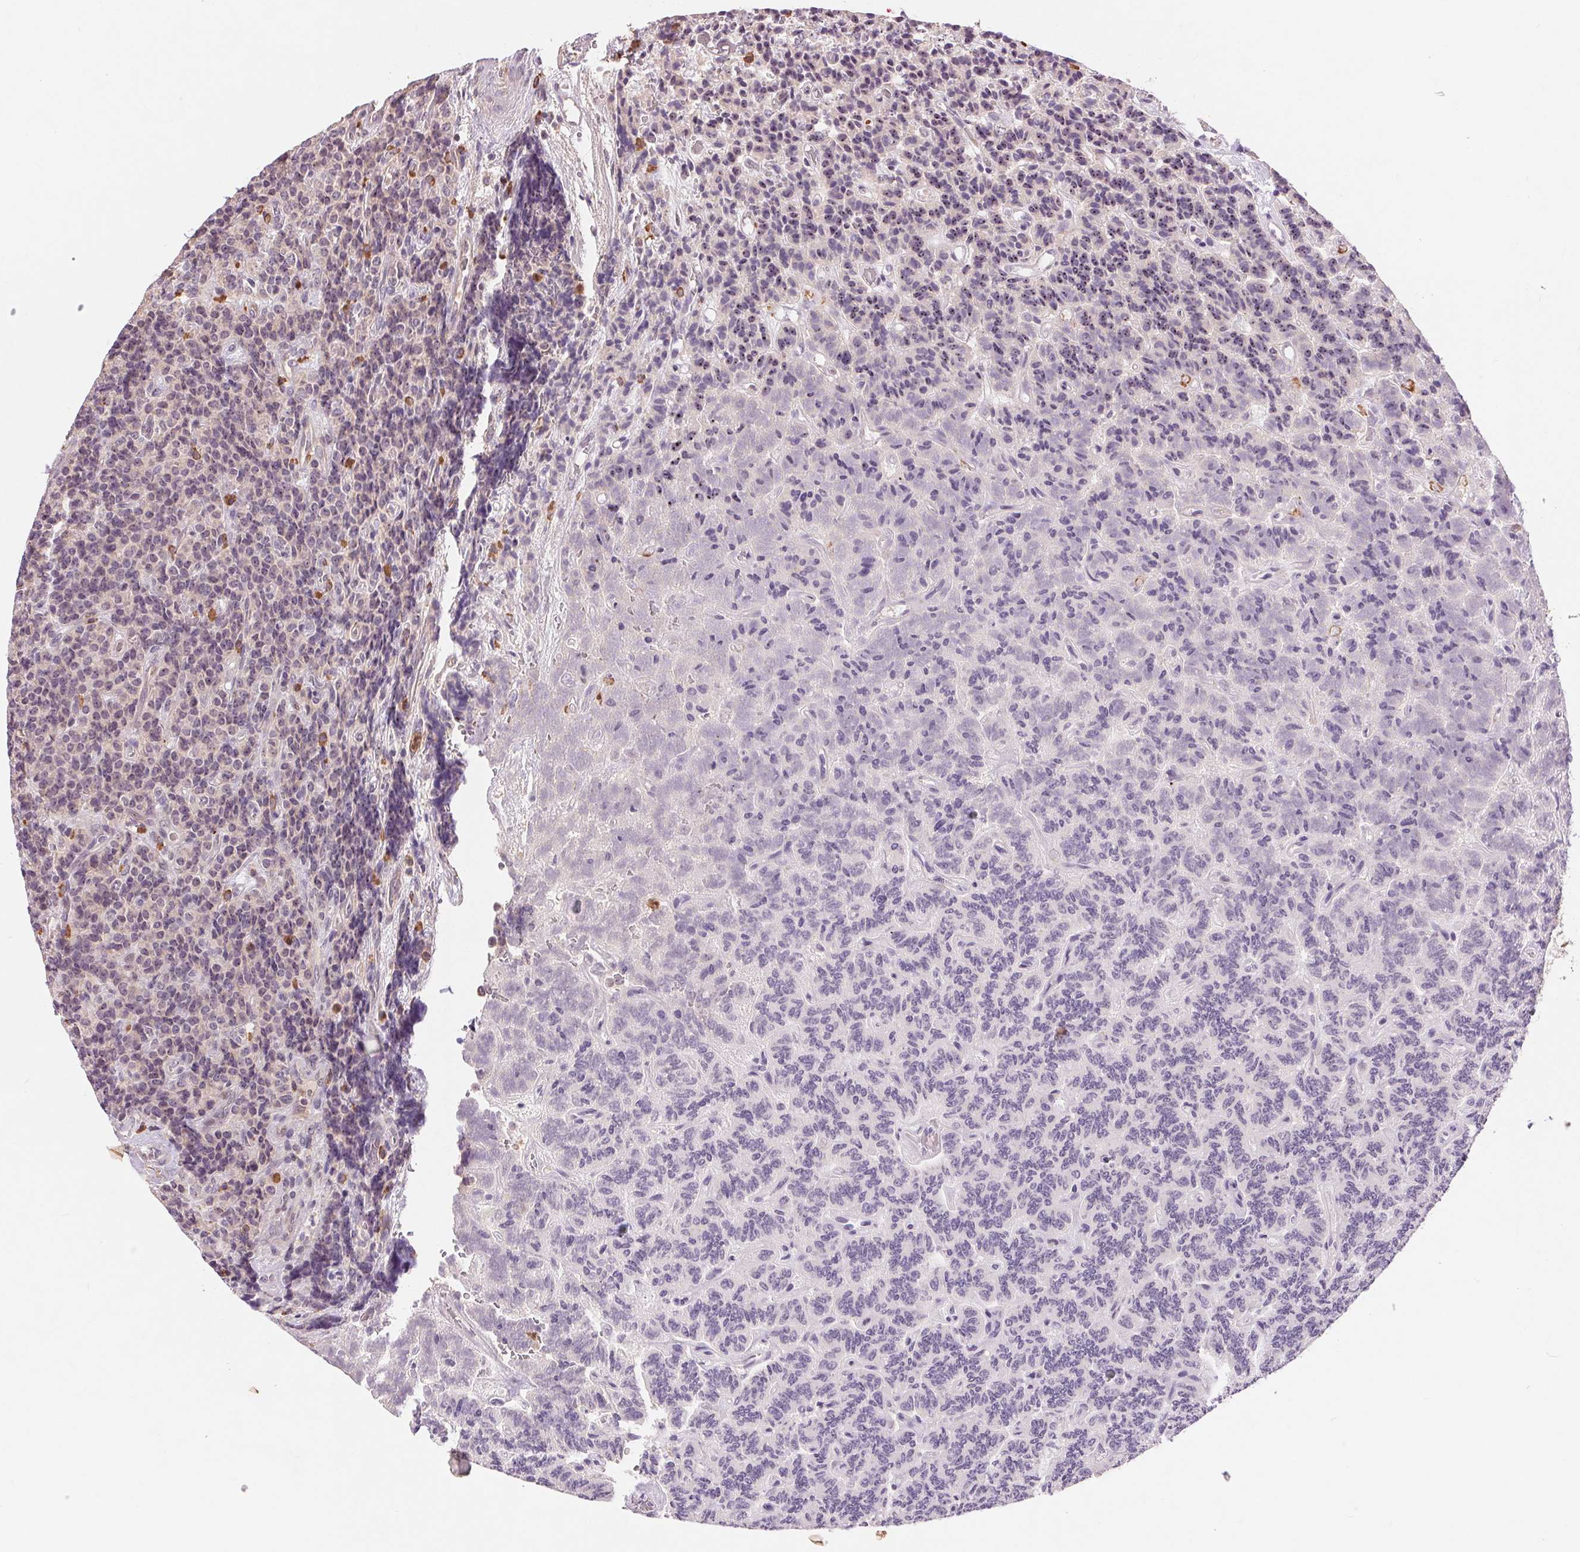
{"staining": {"intensity": "negative", "quantity": "none", "location": "none"}, "tissue": "carcinoid", "cell_type": "Tumor cells", "image_type": "cancer", "snomed": [{"axis": "morphology", "description": "Carcinoid, malignant, NOS"}, {"axis": "topography", "description": "Pancreas"}], "caption": "Tumor cells are negative for brown protein staining in carcinoid.", "gene": "RANBP3L", "patient": {"sex": "male", "age": 36}}